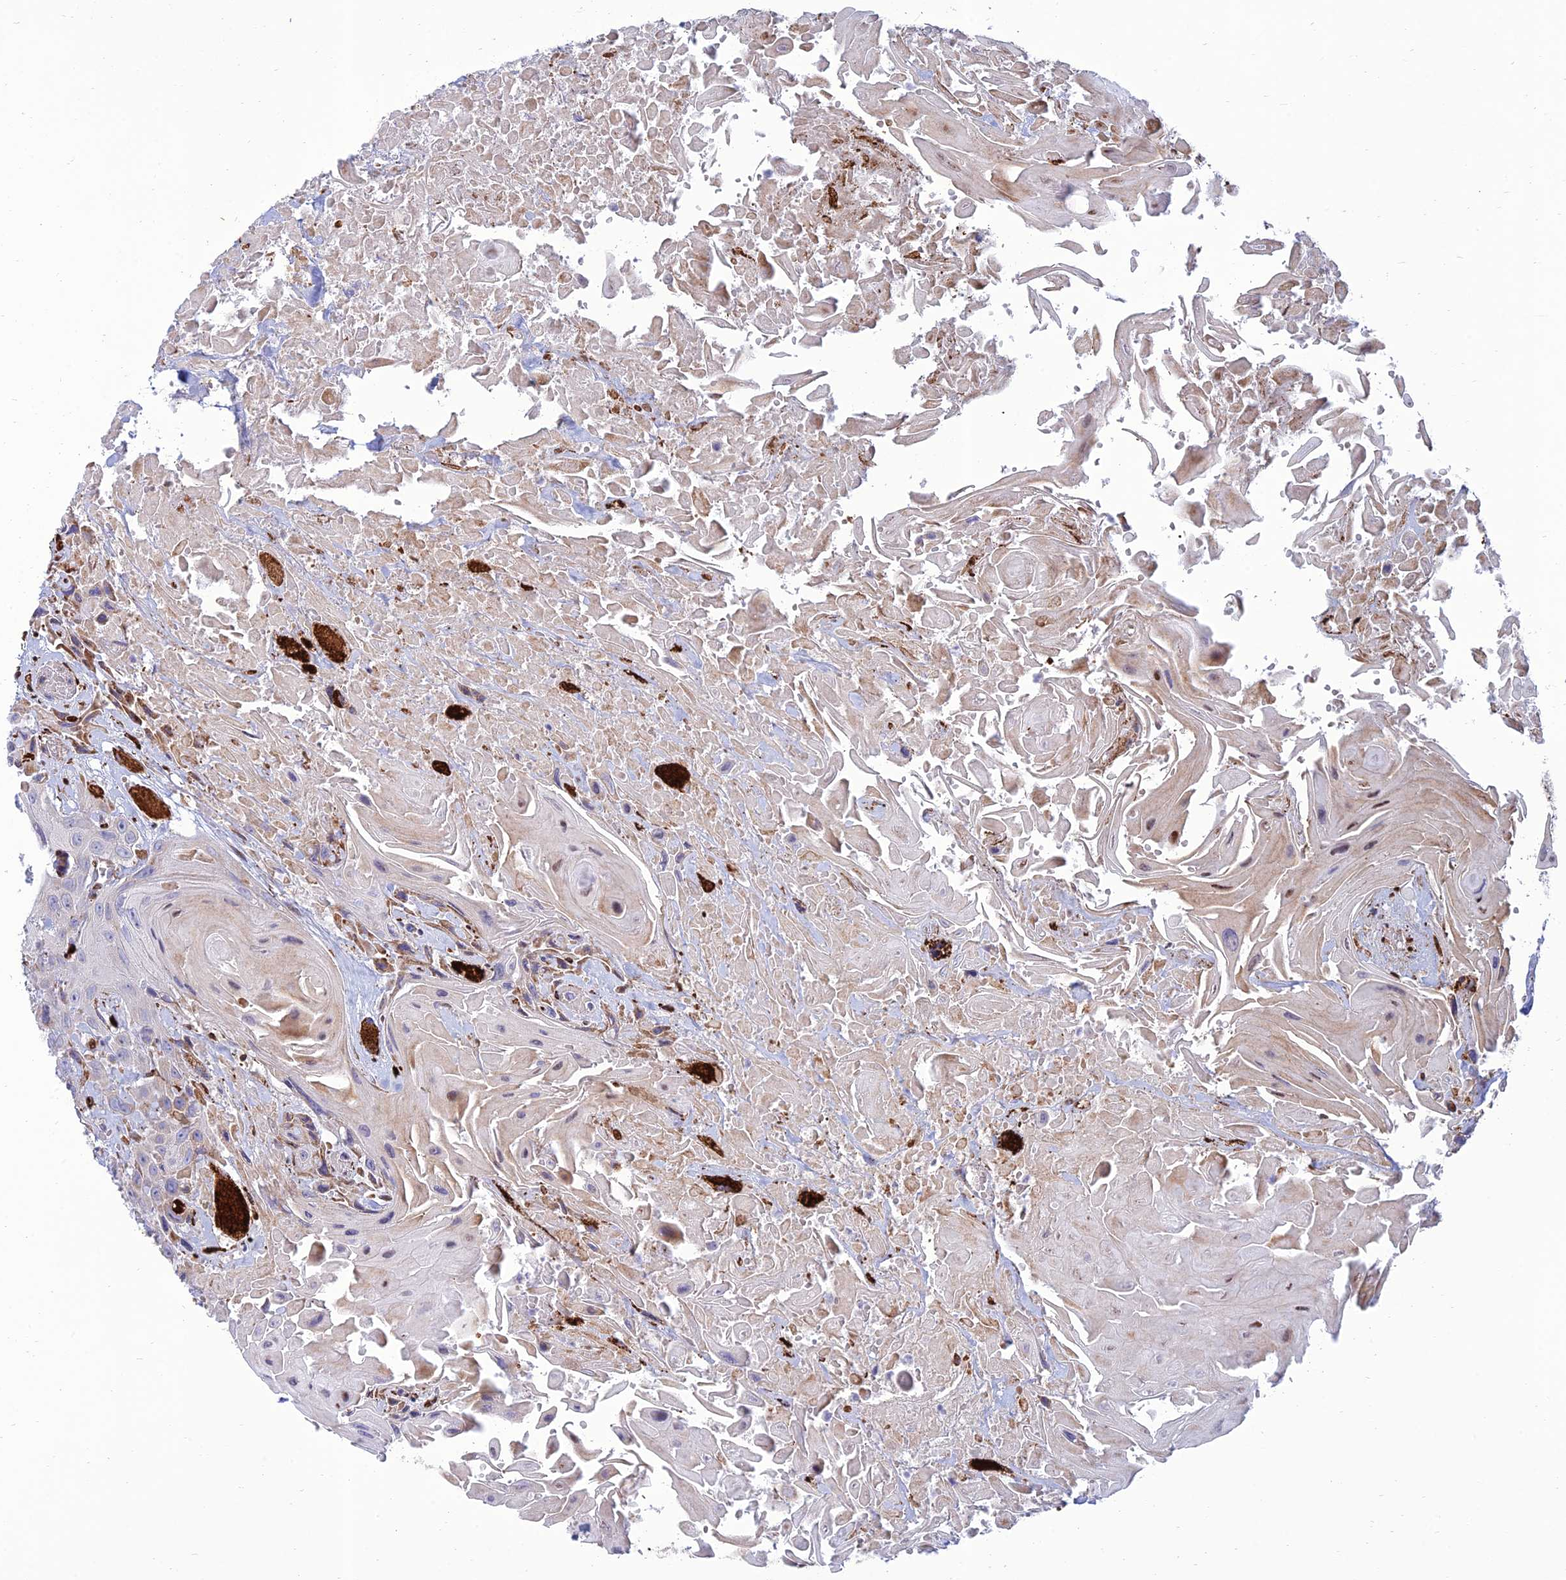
{"staining": {"intensity": "negative", "quantity": "none", "location": "none"}, "tissue": "head and neck cancer", "cell_type": "Tumor cells", "image_type": "cancer", "snomed": [{"axis": "morphology", "description": "Squamous cell carcinoma, NOS"}, {"axis": "topography", "description": "Head-Neck"}], "caption": "Immunohistochemistry photomicrograph of neoplastic tissue: head and neck squamous cell carcinoma stained with DAB reveals no significant protein staining in tumor cells. (DAB (3,3'-diaminobenzidine) immunohistochemistry (IHC), high magnification).", "gene": "RCN3", "patient": {"sex": "male", "age": 81}}